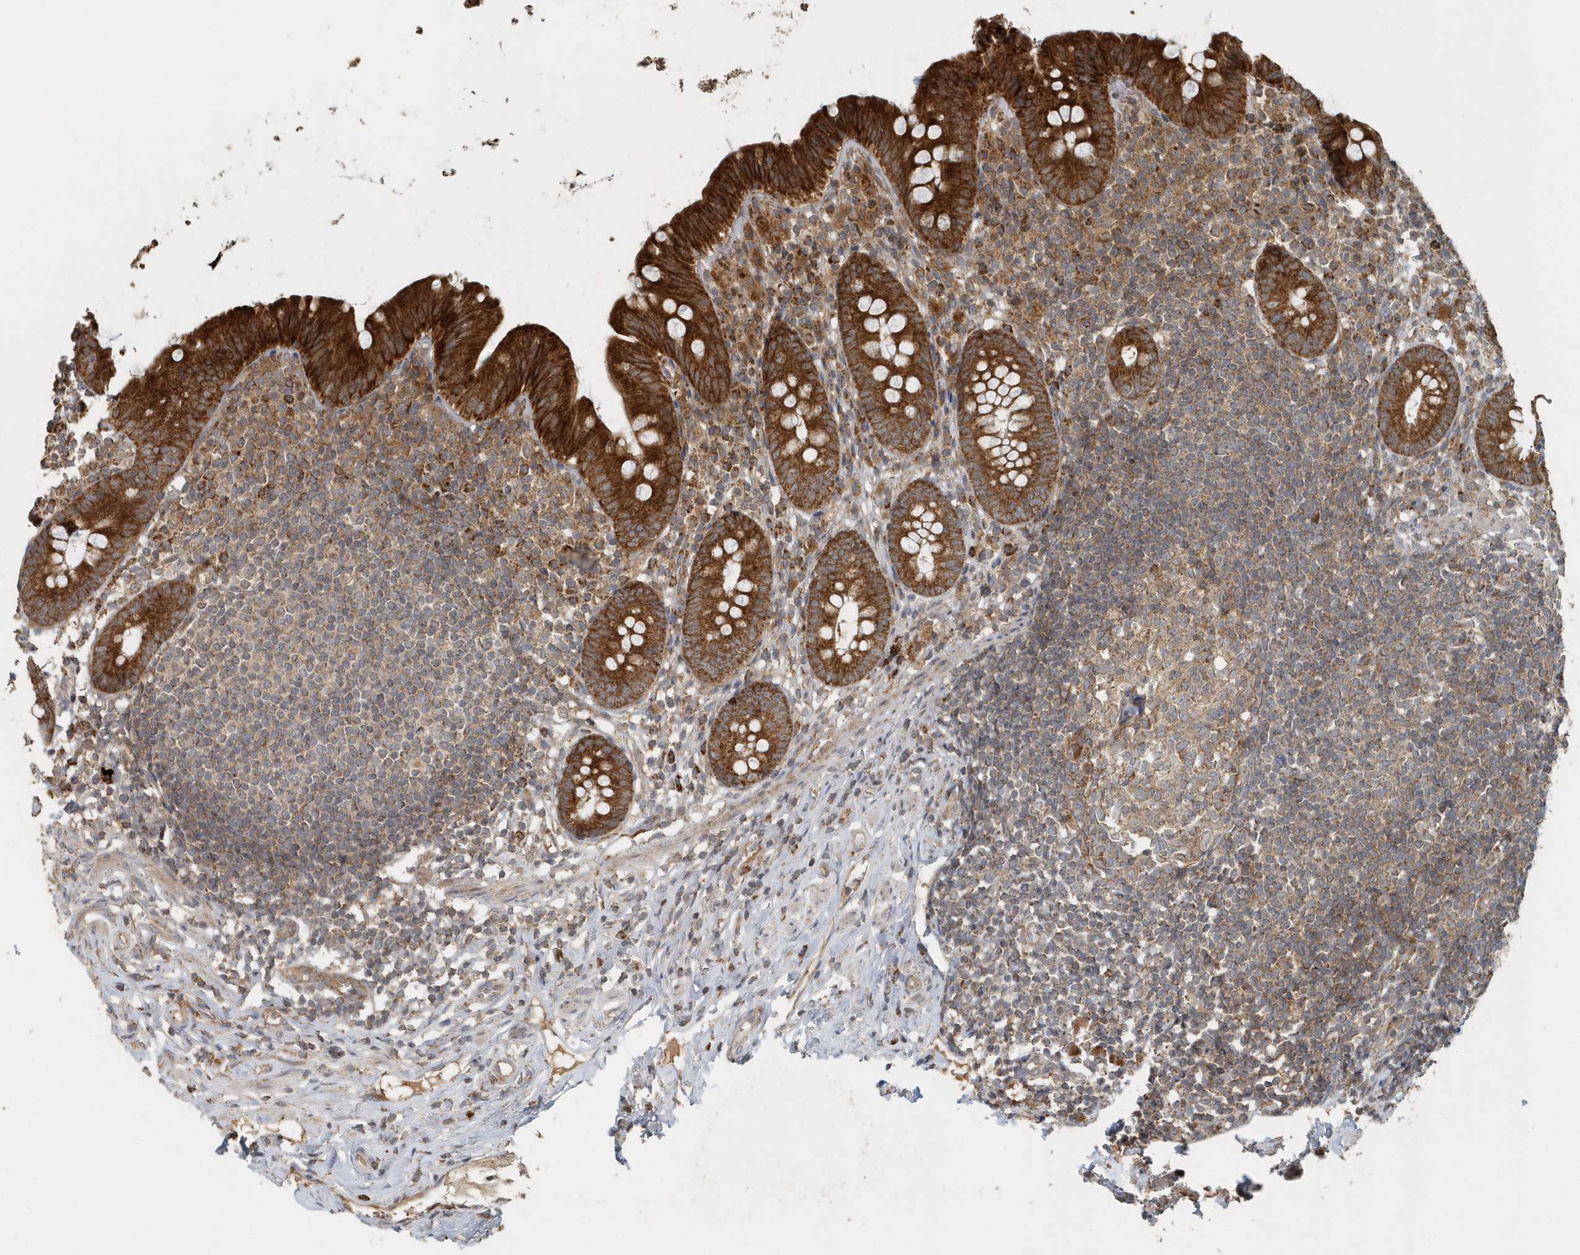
{"staining": {"intensity": "strong", "quantity": ">75%", "location": "cytoplasmic/membranous"}, "tissue": "appendix", "cell_type": "Glandular cells", "image_type": "normal", "snomed": [{"axis": "morphology", "description": "Normal tissue, NOS"}, {"axis": "topography", "description": "Appendix"}], "caption": "IHC (DAB (3,3'-diaminobenzidine)) staining of normal appendix shows strong cytoplasmic/membranous protein expression in approximately >75% of glandular cells. Nuclei are stained in blue.", "gene": "MMUT", "patient": {"sex": "male", "age": 52}}